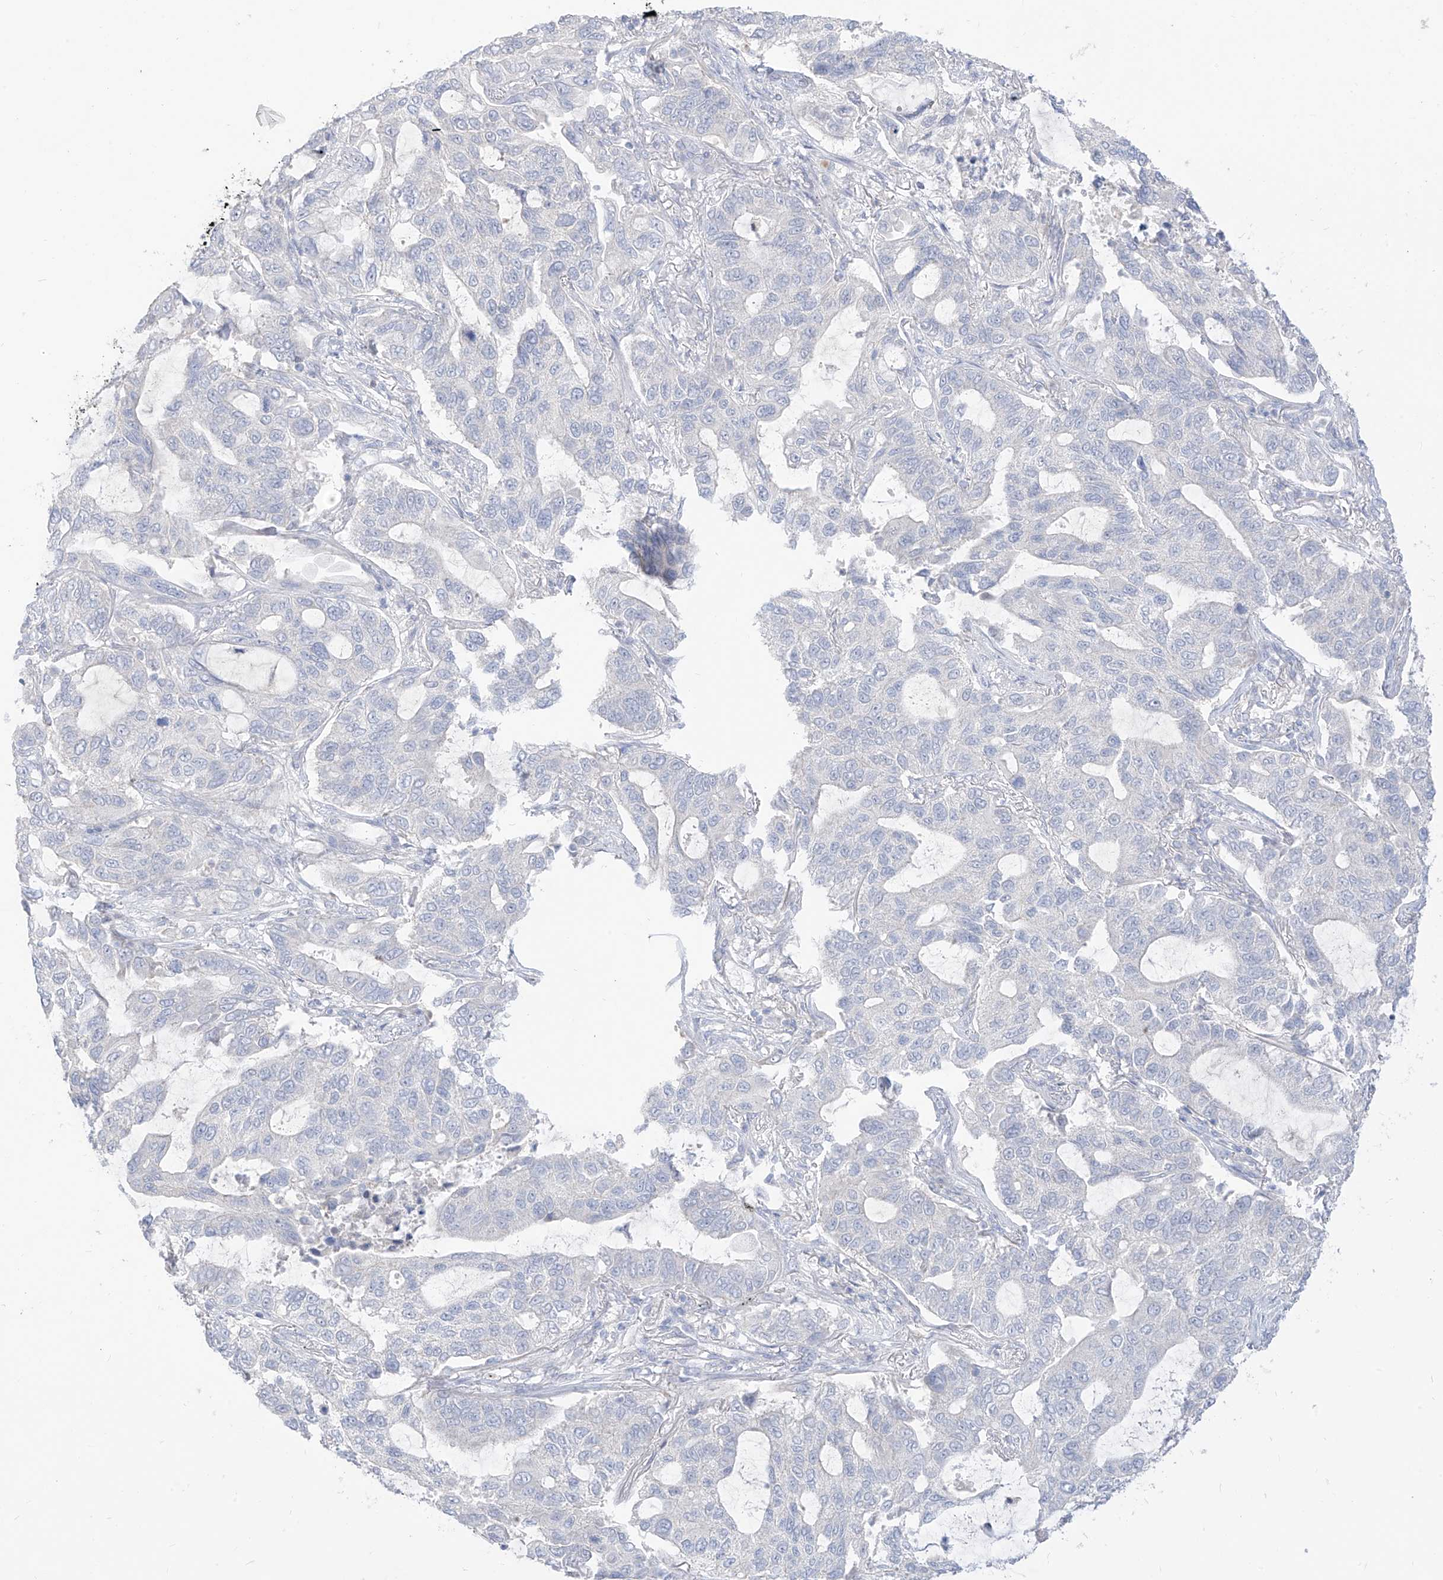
{"staining": {"intensity": "negative", "quantity": "none", "location": "none"}, "tissue": "lung cancer", "cell_type": "Tumor cells", "image_type": "cancer", "snomed": [{"axis": "morphology", "description": "Adenocarcinoma, NOS"}, {"axis": "topography", "description": "Lung"}], "caption": "This is an immunohistochemistry photomicrograph of lung cancer. There is no positivity in tumor cells.", "gene": "ARHGEF40", "patient": {"sex": "male", "age": 64}}